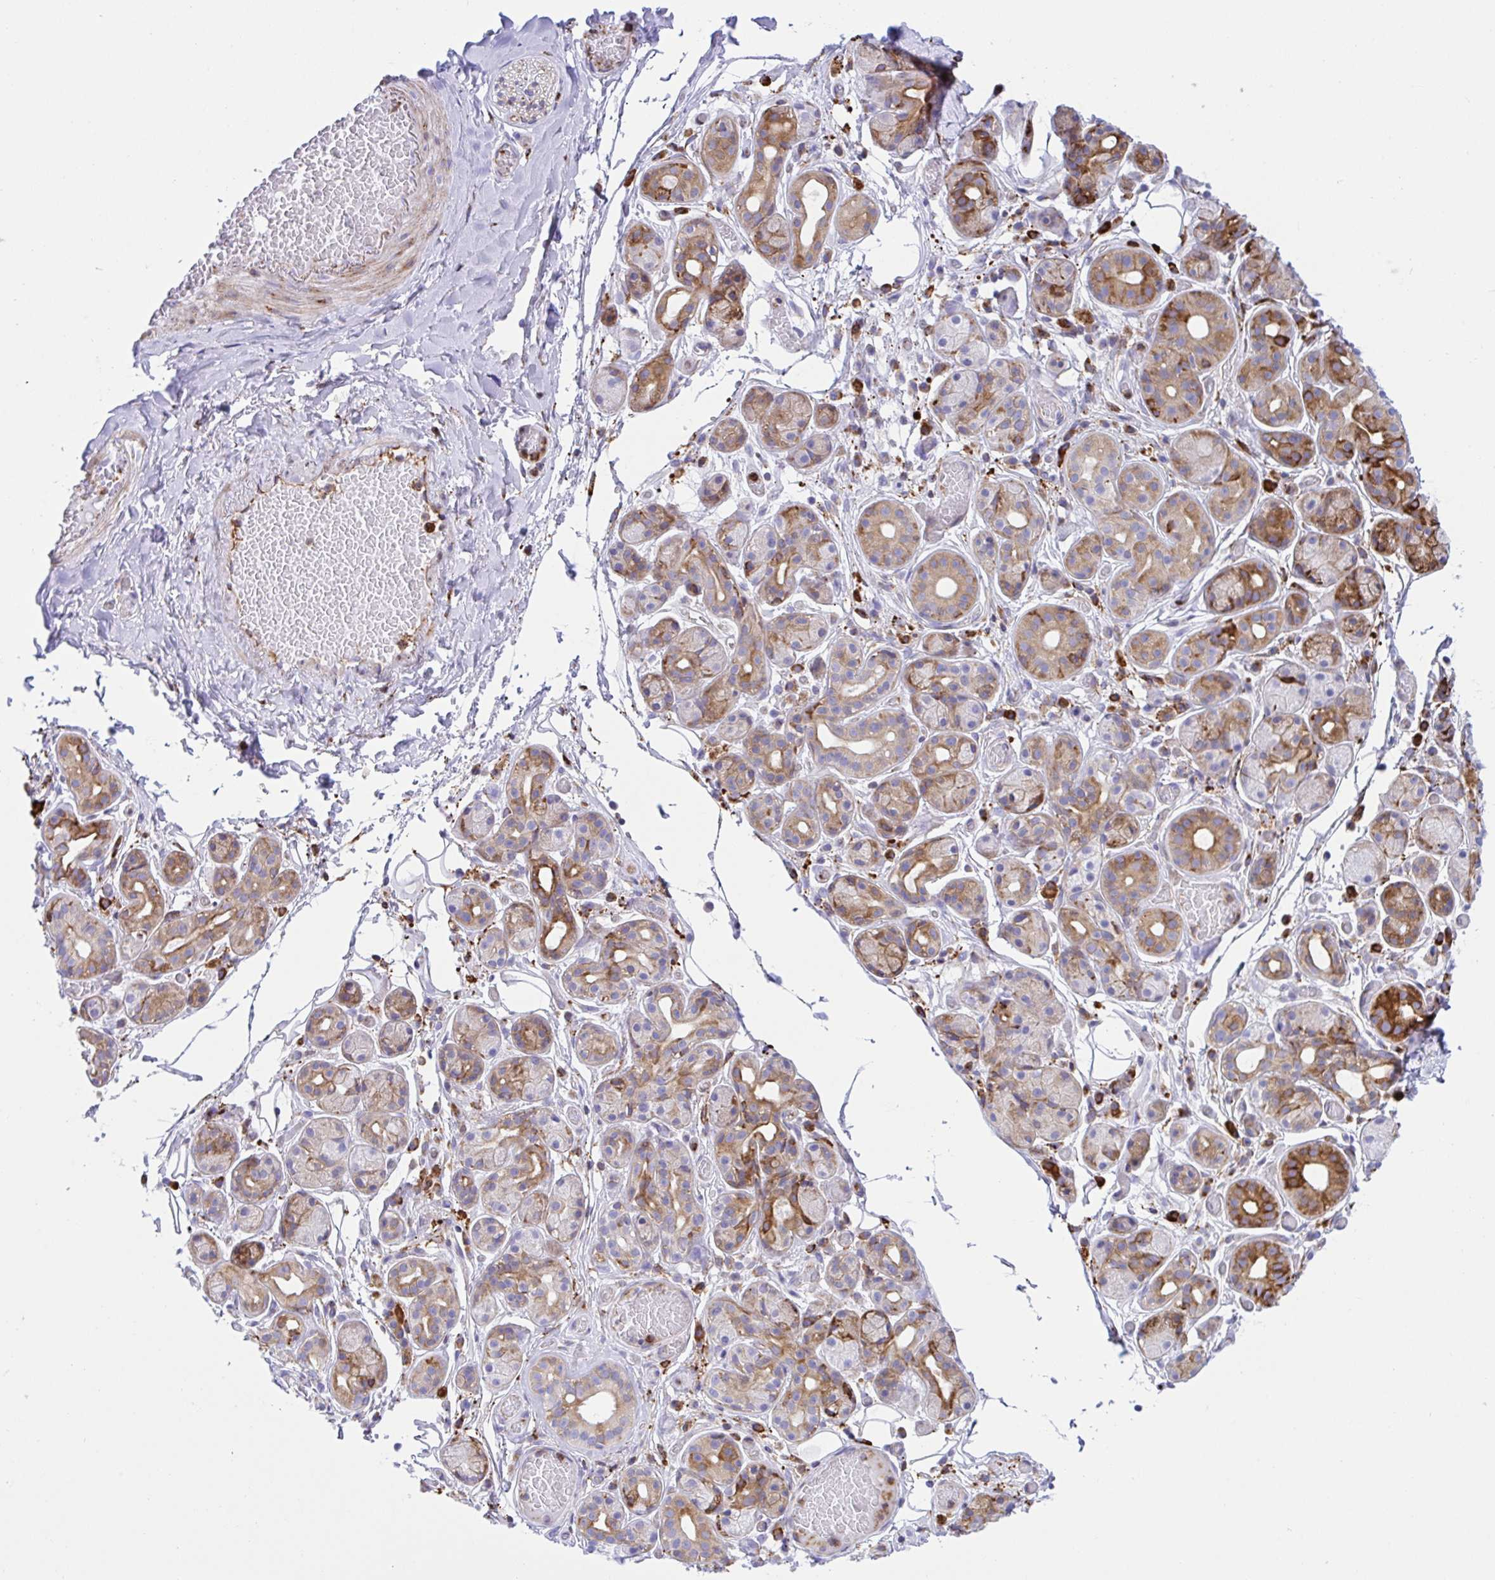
{"staining": {"intensity": "moderate", "quantity": "25%-75%", "location": "cytoplasmic/membranous"}, "tissue": "salivary gland", "cell_type": "Glandular cells", "image_type": "normal", "snomed": [{"axis": "morphology", "description": "Normal tissue, NOS"}, {"axis": "topography", "description": "Salivary gland"}, {"axis": "topography", "description": "Peripheral nerve tissue"}], "caption": "Immunohistochemistry (DAB) staining of unremarkable human salivary gland exhibits moderate cytoplasmic/membranous protein staining in approximately 25%-75% of glandular cells. The staining was performed using DAB (3,3'-diaminobenzidine), with brown indicating positive protein expression. Nuclei are stained blue with hematoxylin.", "gene": "CLGN", "patient": {"sex": "male", "age": 71}}